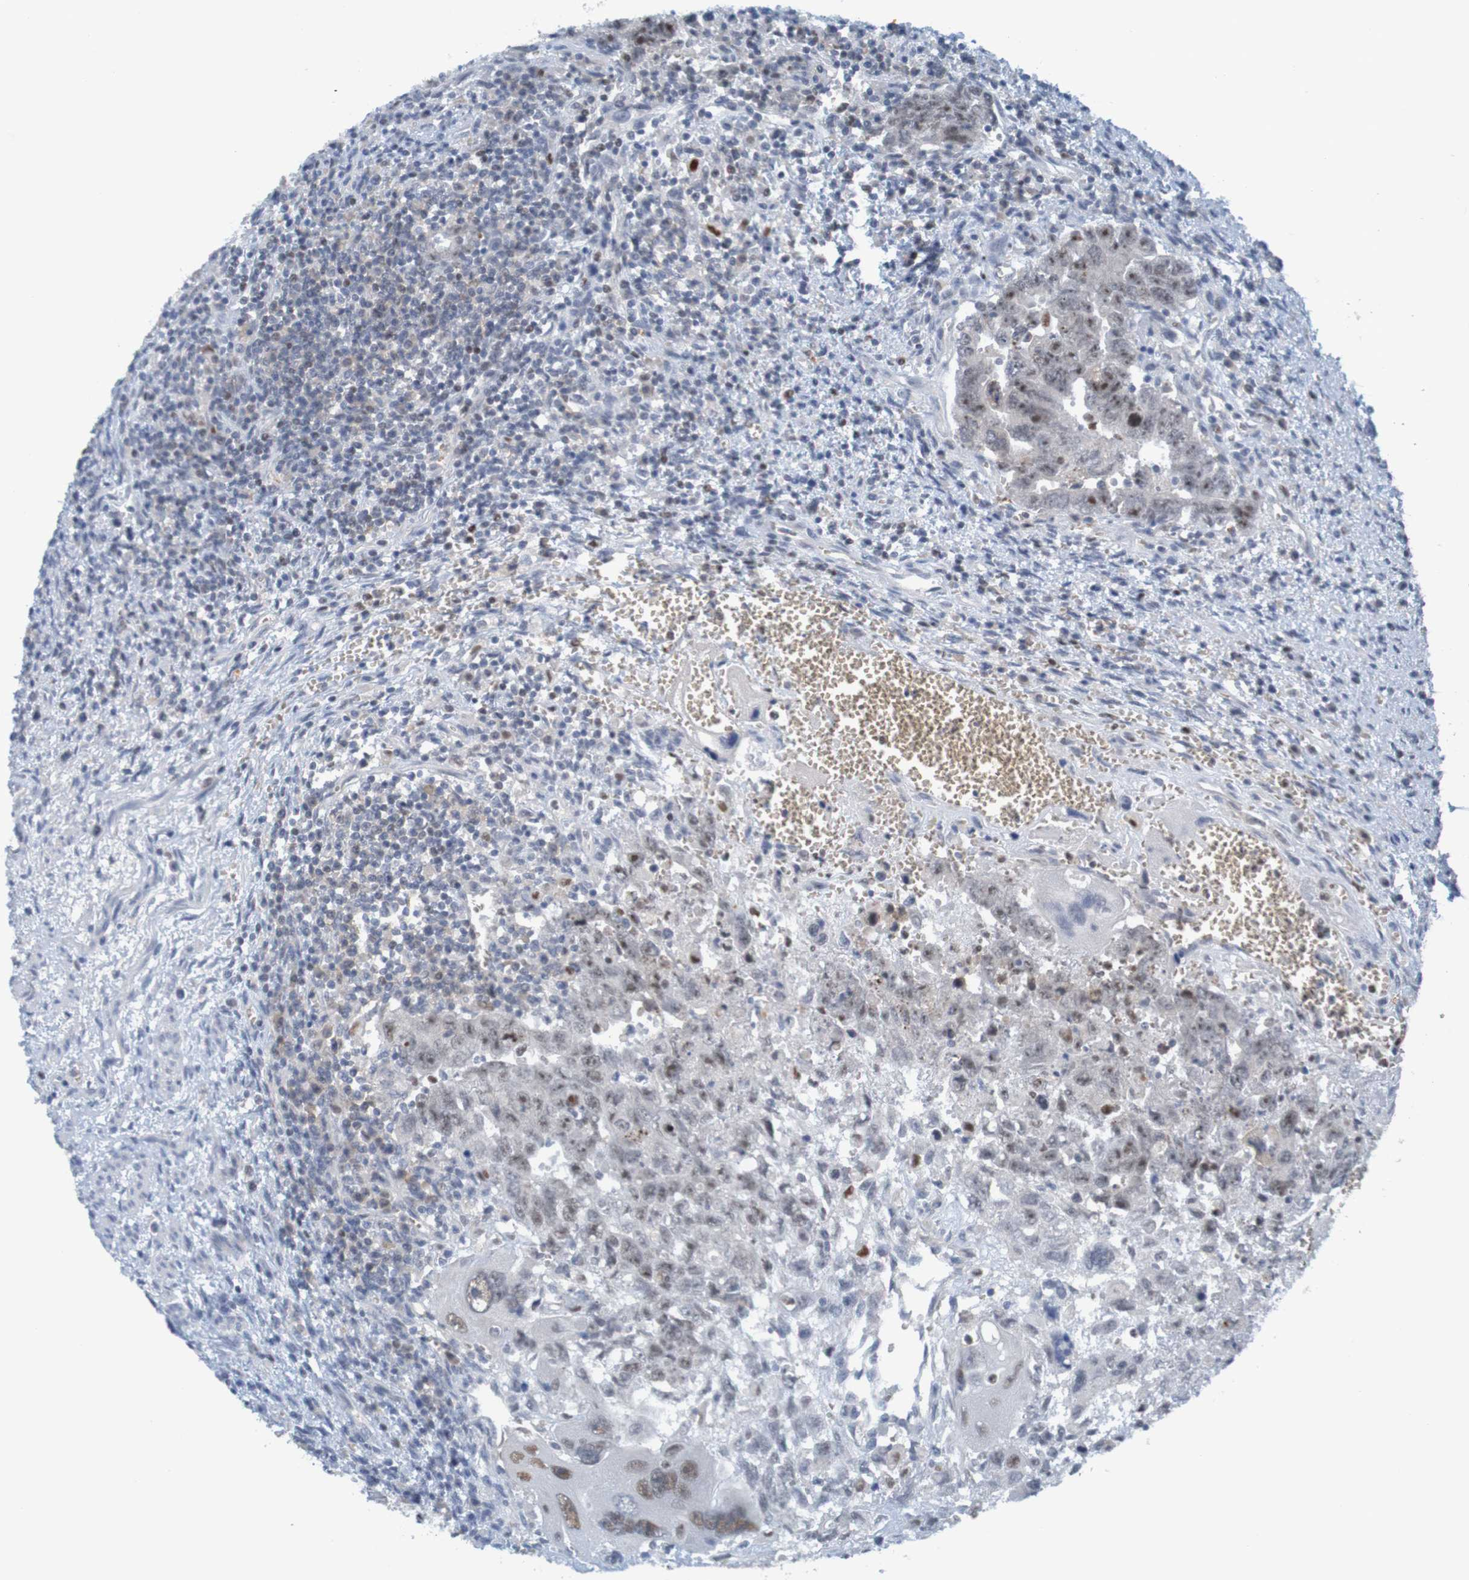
{"staining": {"intensity": "negative", "quantity": "none", "location": "none"}, "tissue": "testis cancer", "cell_type": "Tumor cells", "image_type": "cancer", "snomed": [{"axis": "morphology", "description": "Carcinoma, Embryonal, NOS"}, {"axis": "topography", "description": "Testis"}], "caption": "Protein analysis of testis cancer displays no significant staining in tumor cells.", "gene": "USP36", "patient": {"sex": "male", "age": 28}}